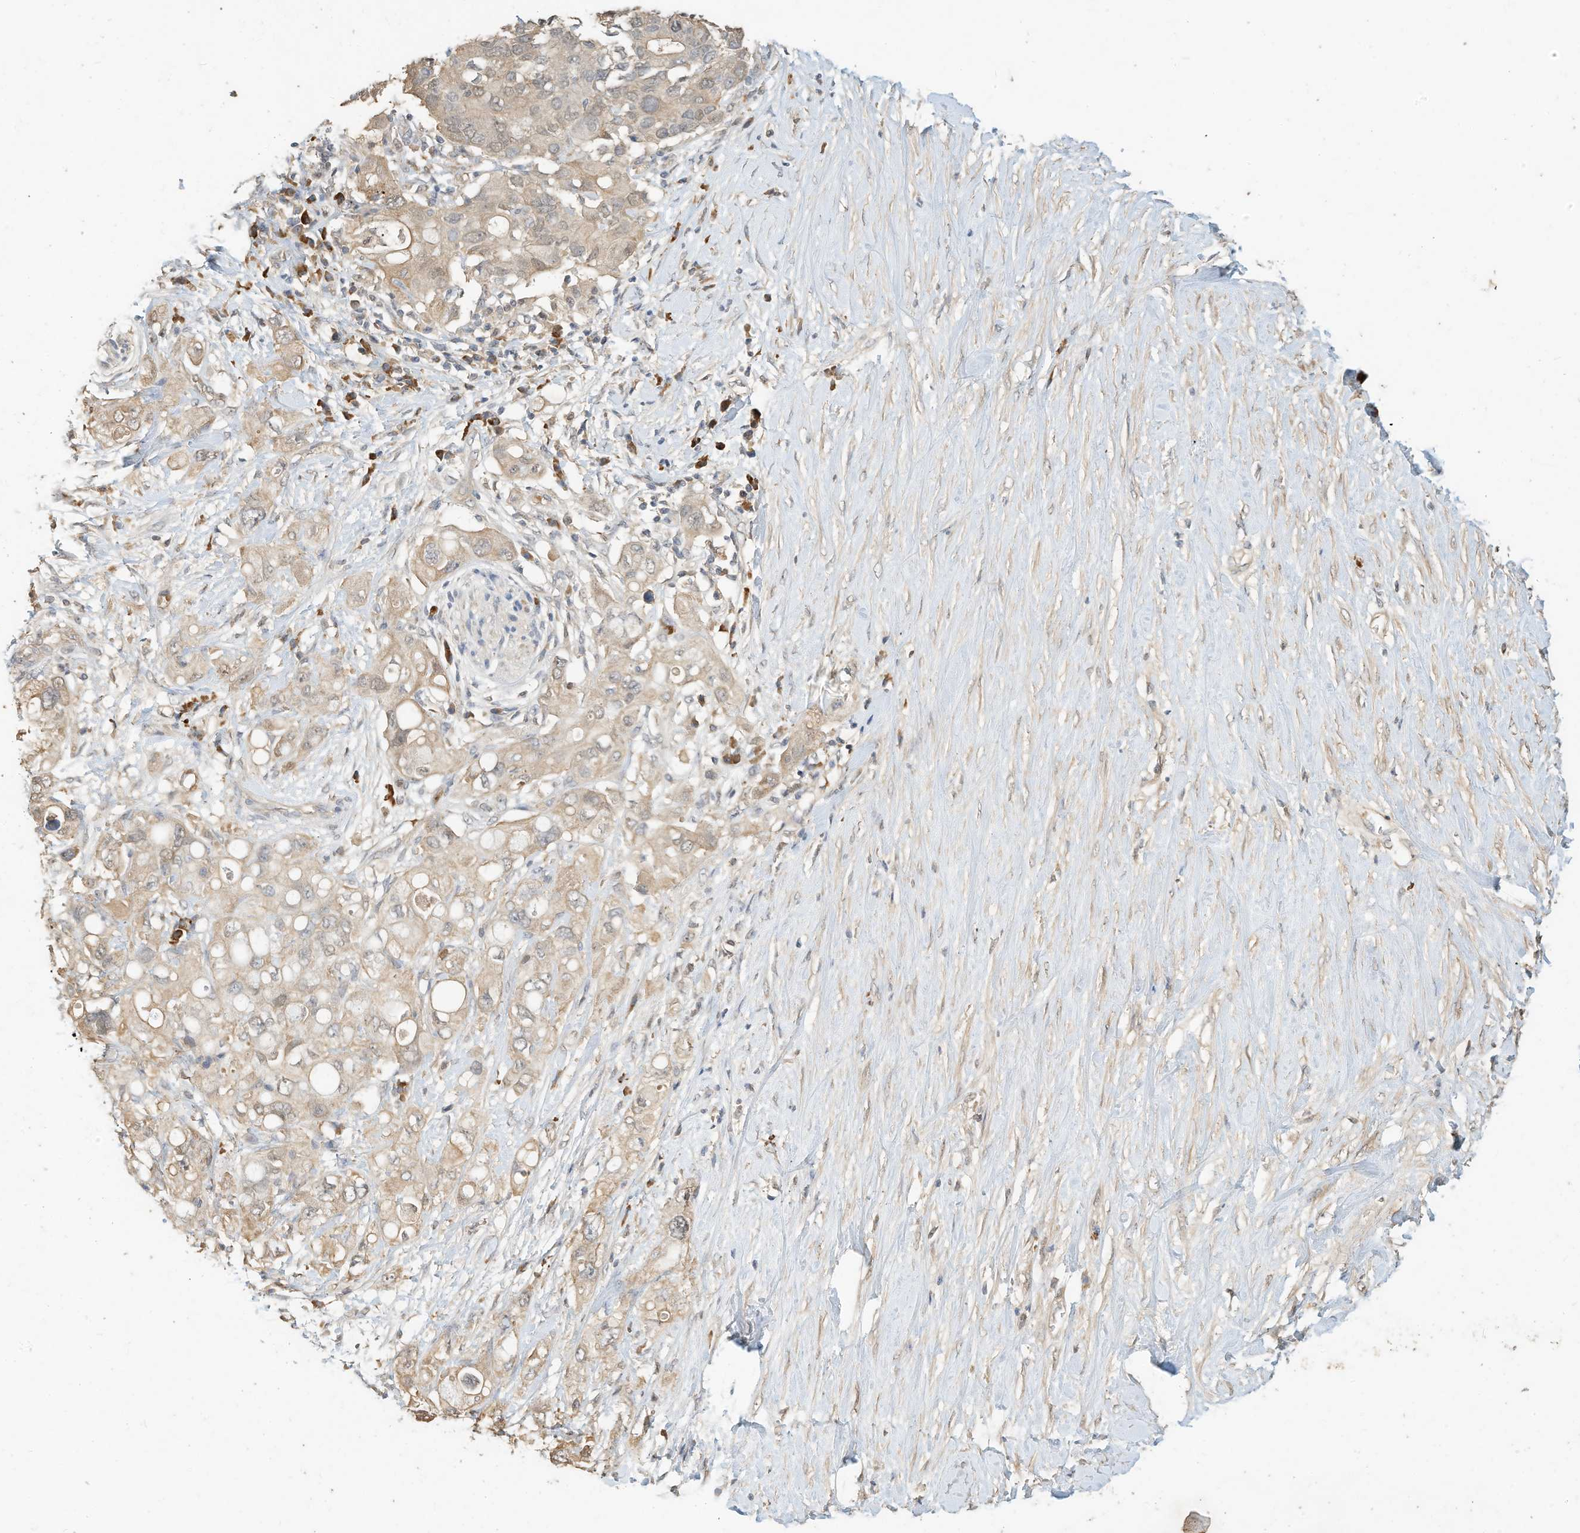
{"staining": {"intensity": "moderate", "quantity": ">75%", "location": "cytoplasmic/membranous"}, "tissue": "pancreatic cancer", "cell_type": "Tumor cells", "image_type": "cancer", "snomed": [{"axis": "morphology", "description": "Adenocarcinoma, NOS"}, {"axis": "topography", "description": "Pancreas"}], "caption": "An IHC photomicrograph of neoplastic tissue is shown. Protein staining in brown labels moderate cytoplasmic/membranous positivity in pancreatic cancer within tumor cells. Nuclei are stained in blue.", "gene": "OFD1", "patient": {"sex": "female", "age": 56}}